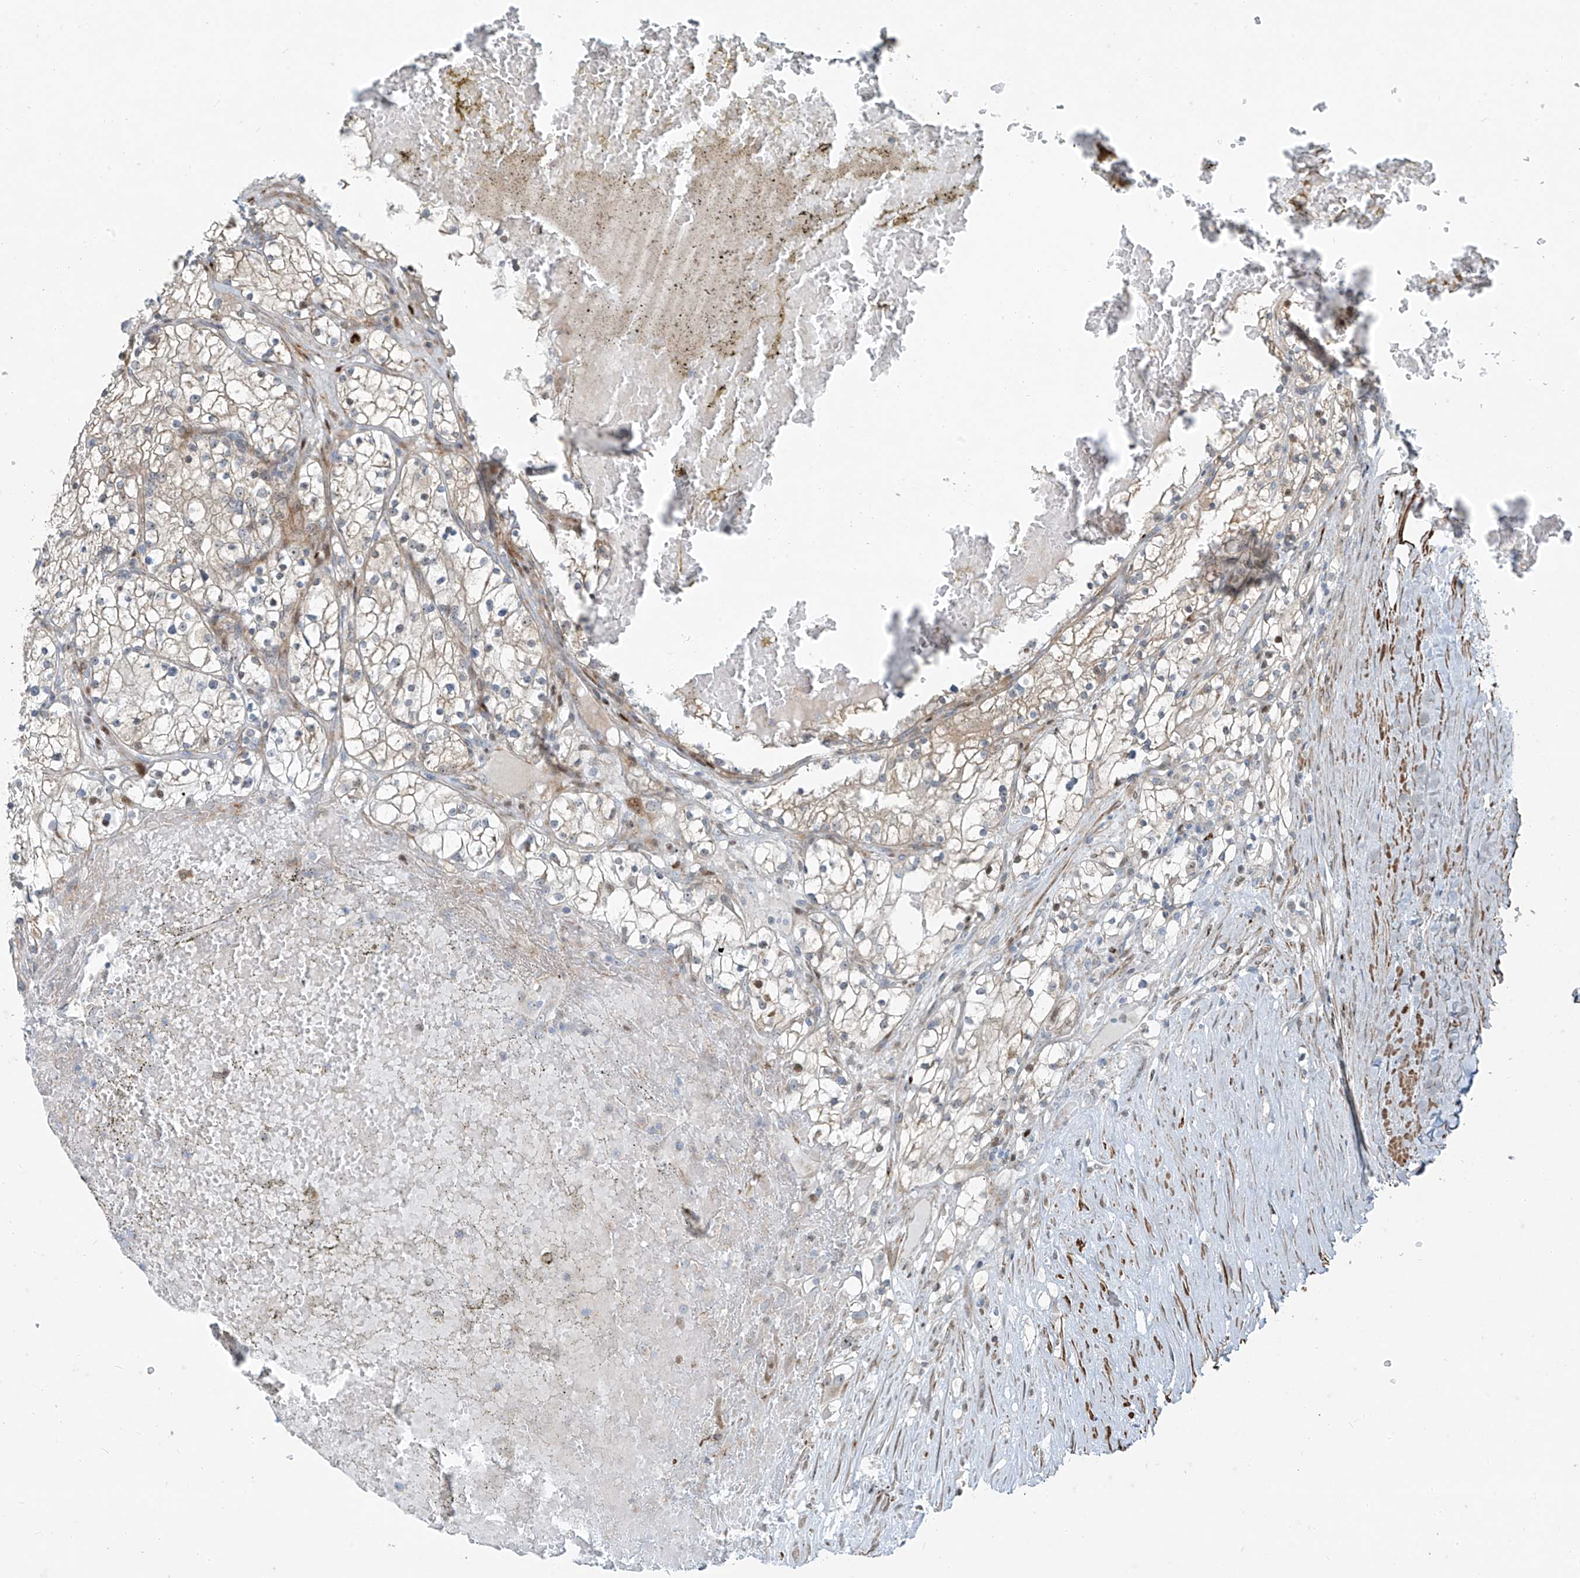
{"staining": {"intensity": "negative", "quantity": "none", "location": "none"}, "tissue": "renal cancer", "cell_type": "Tumor cells", "image_type": "cancer", "snomed": [{"axis": "morphology", "description": "Normal tissue, NOS"}, {"axis": "morphology", "description": "Adenocarcinoma, NOS"}, {"axis": "topography", "description": "Kidney"}], "caption": "Tumor cells are negative for protein expression in human adenocarcinoma (renal). (DAB immunohistochemistry (IHC) with hematoxylin counter stain).", "gene": "PPCS", "patient": {"sex": "male", "age": 68}}